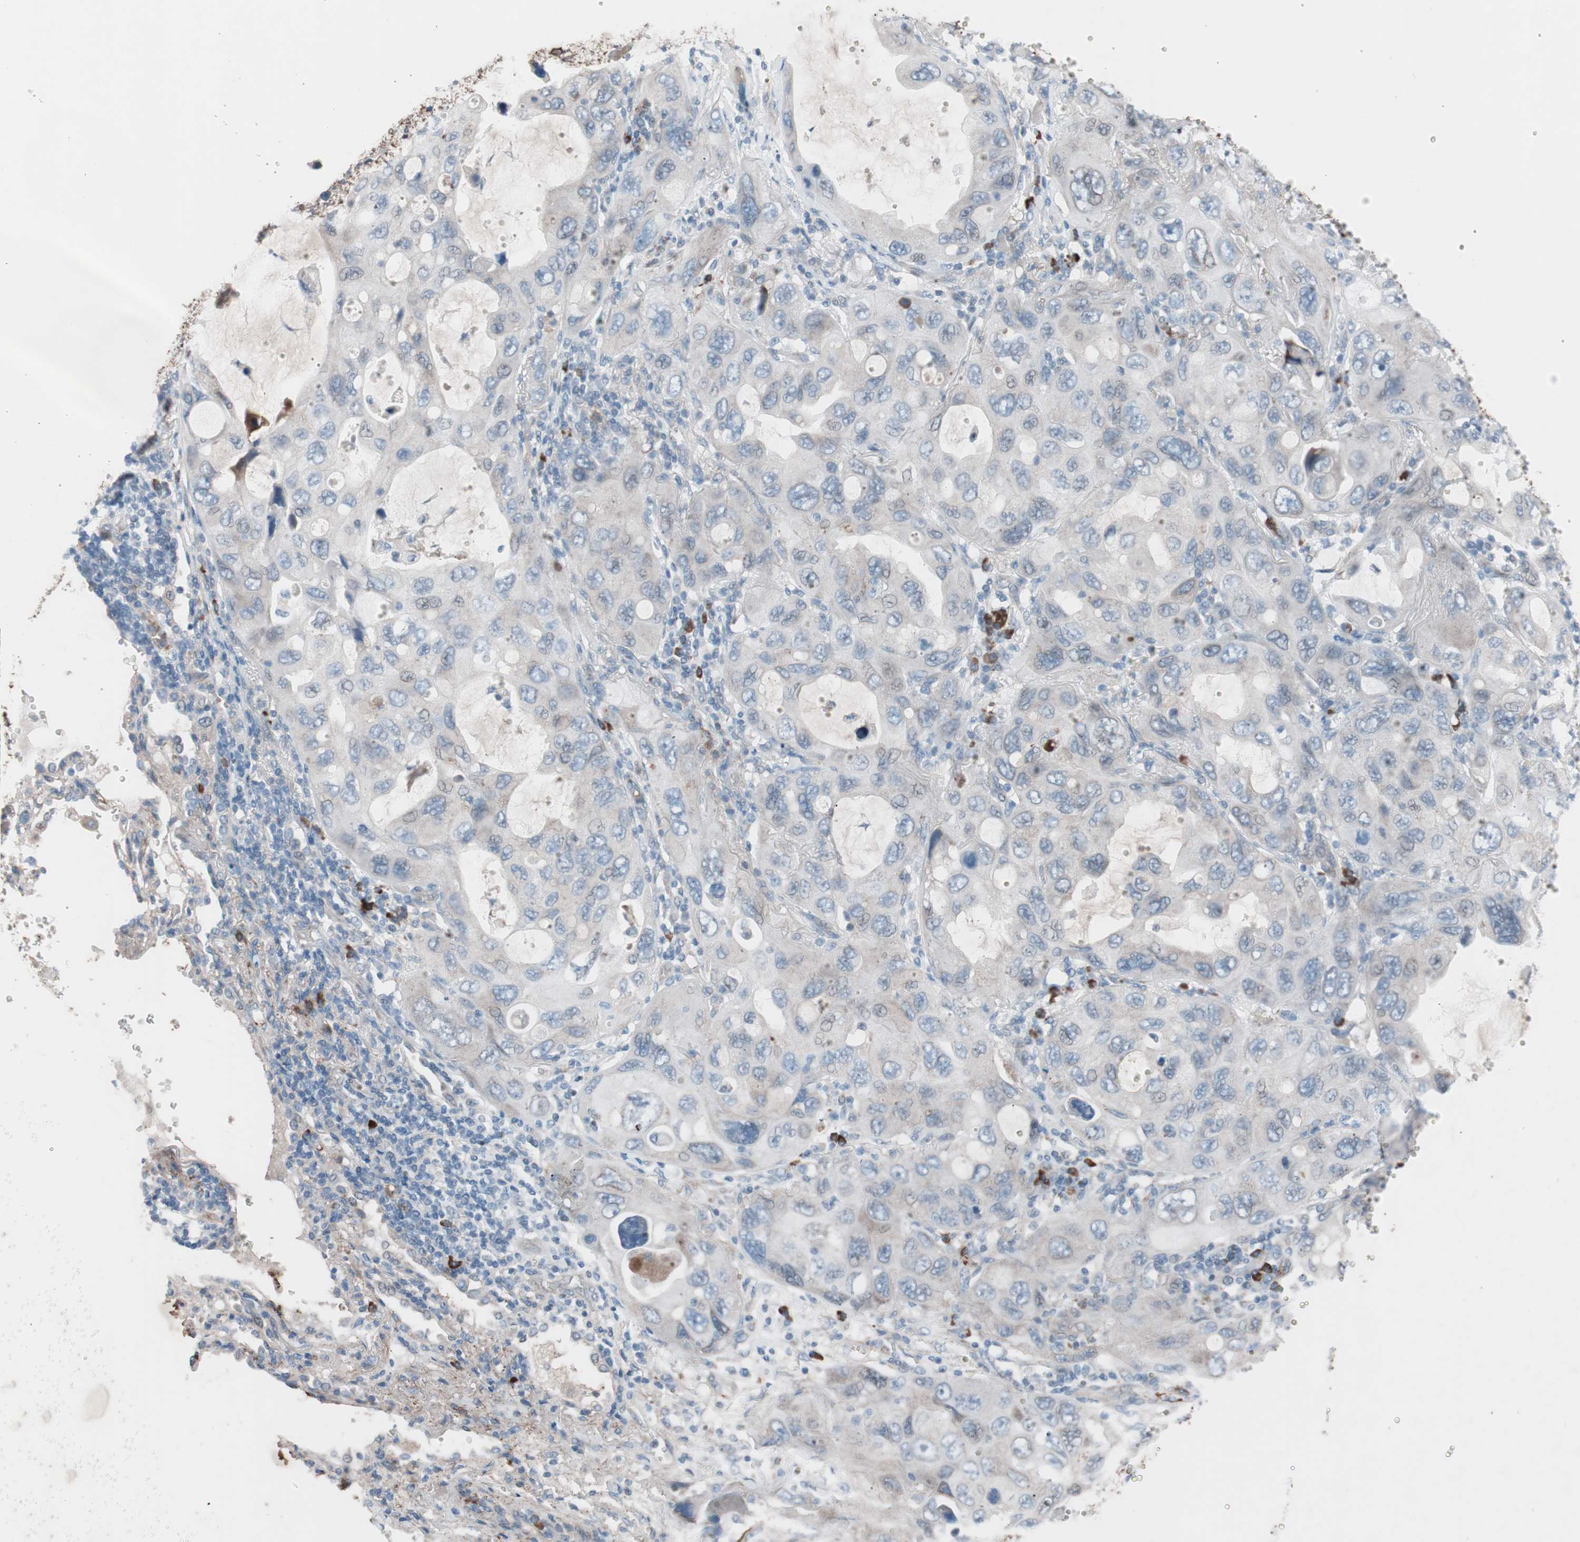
{"staining": {"intensity": "strong", "quantity": "<25%", "location": "cytoplasmic/membranous"}, "tissue": "lung cancer", "cell_type": "Tumor cells", "image_type": "cancer", "snomed": [{"axis": "morphology", "description": "Squamous cell carcinoma, NOS"}, {"axis": "topography", "description": "Lung"}], "caption": "Lung squamous cell carcinoma stained with immunohistochemistry shows strong cytoplasmic/membranous staining in approximately <25% of tumor cells.", "gene": "GRB7", "patient": {"sex": "female", "age": 73}}